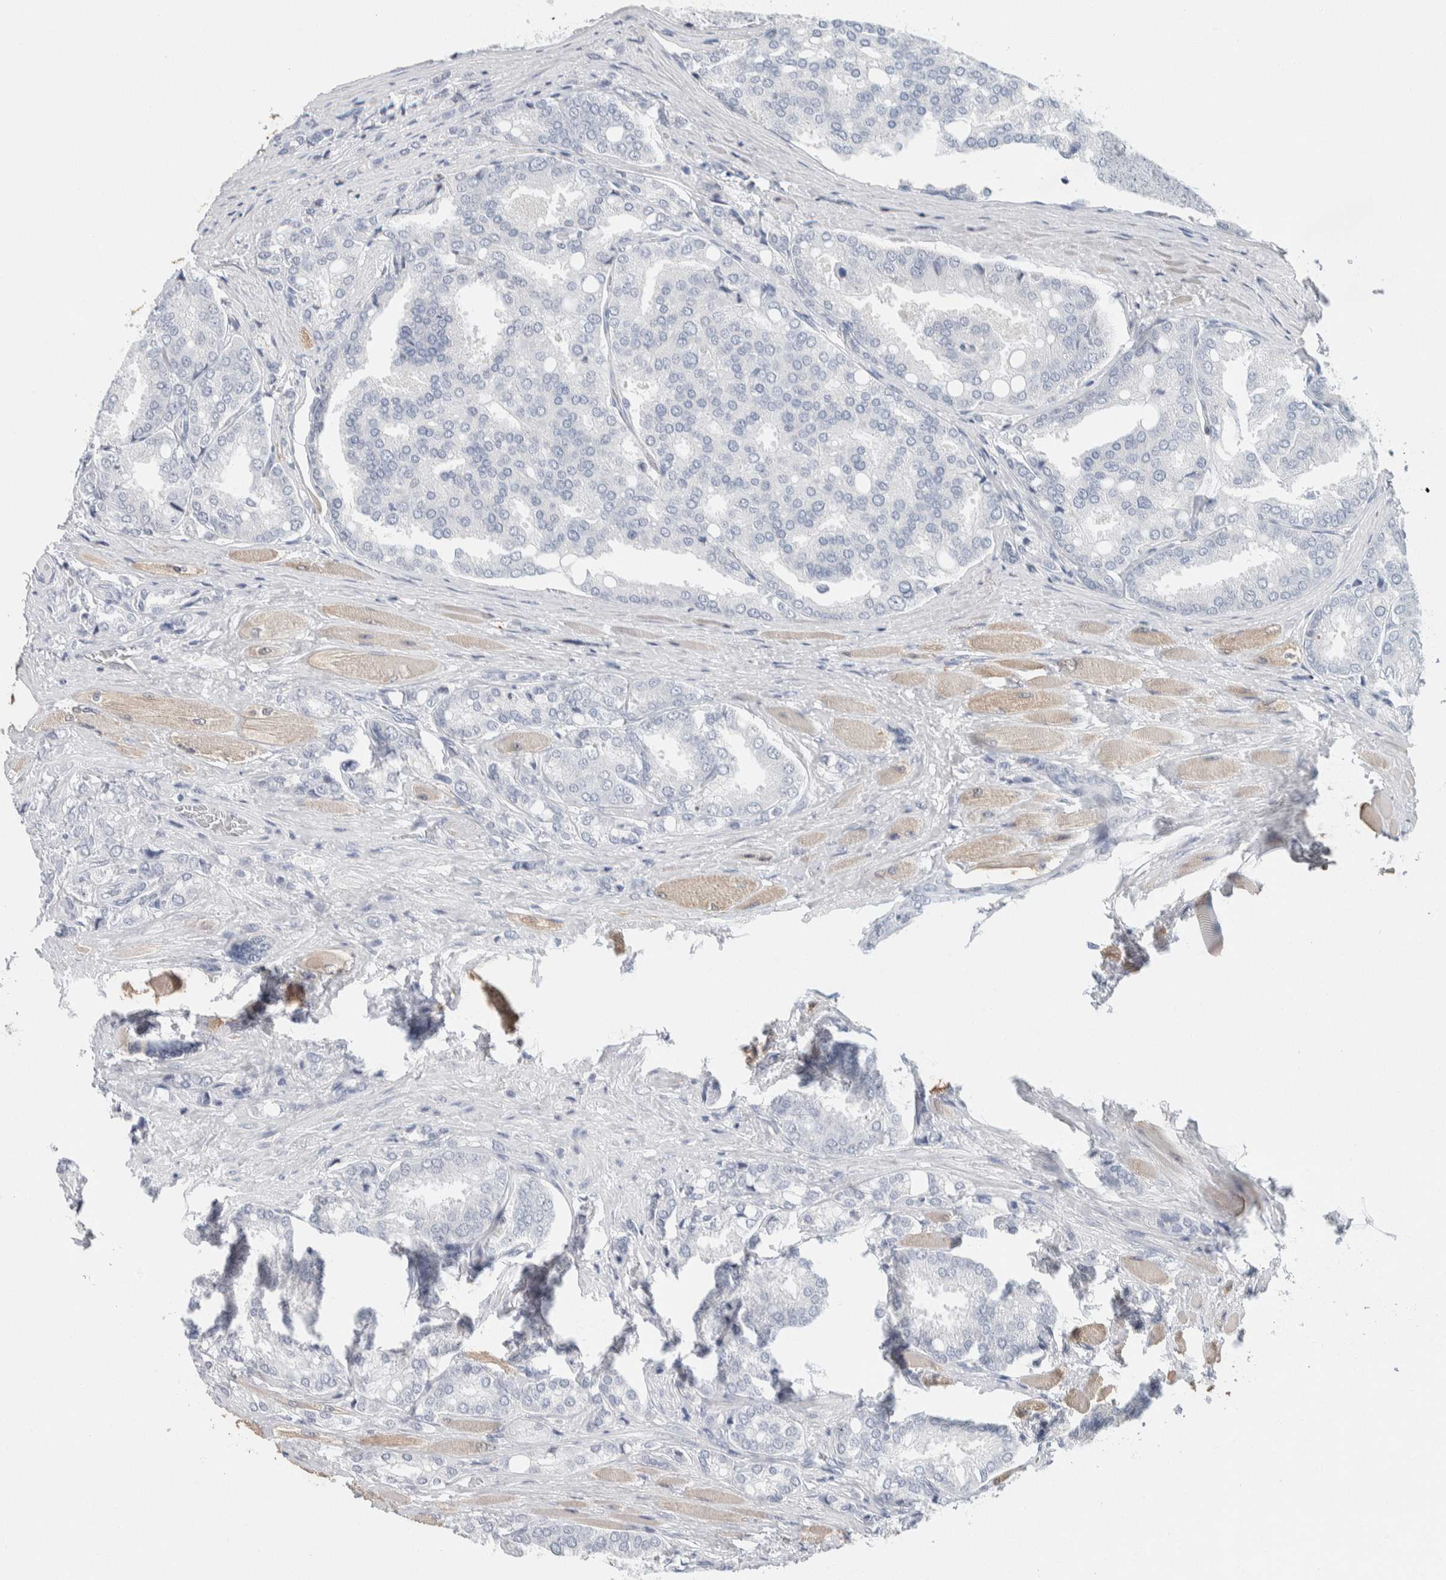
{"staining": {"intensity": "negative", "quantity": "none", "location": "none"}, "tissue": "prostate cancer", "cell_type": "Tumor cells", "image_type": "cancer", "snomed": [{"axis": "morphology", "description": "Adenocarcinoma, High grade"}, {"axis": "topography", "description": "Prostate"}], "caption": "Immunohistochemical staining of human prostate adenocarcinoma (high-grade) displays no significant staining in tumor cells.", "gene": "SCN2A", "patient": {"sex": "male", "age": 50}}